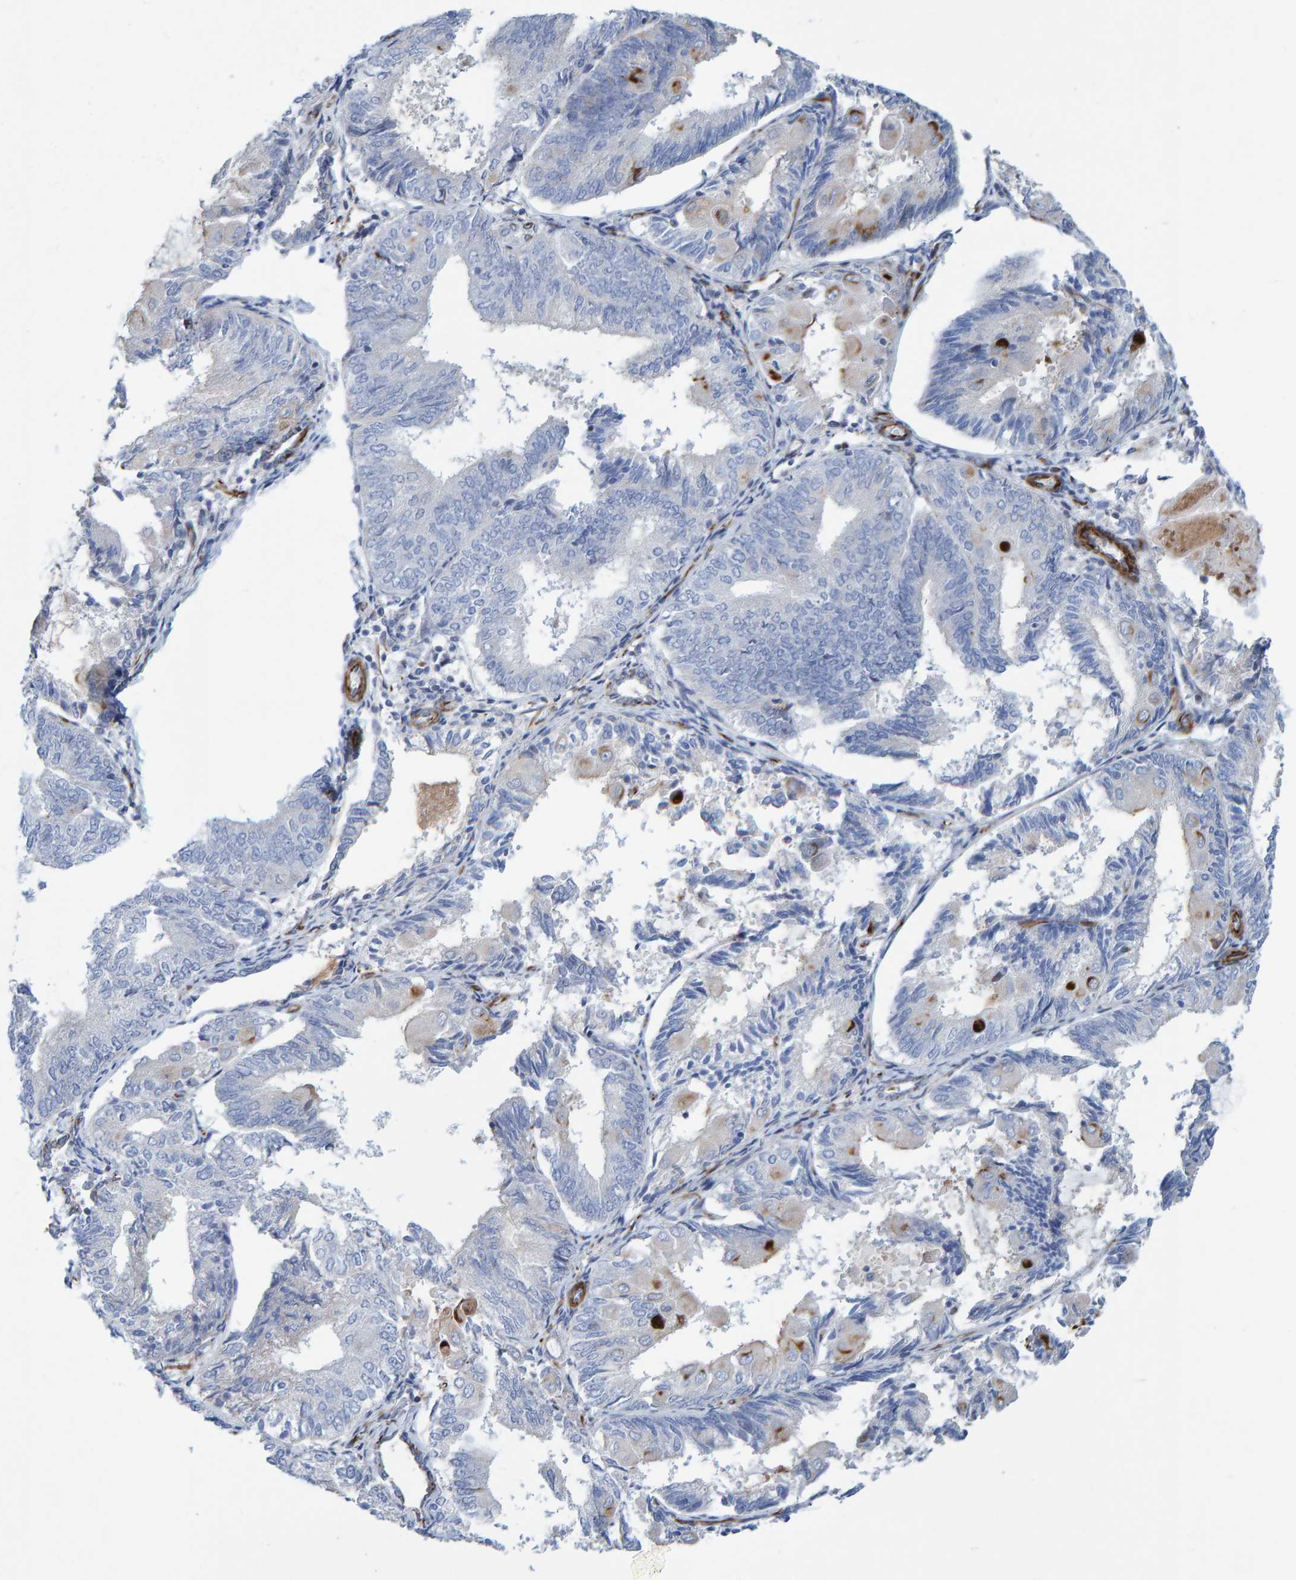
{"staining": {"intensity": "negative", "quantity": "none", "location": "none"}, "tissue": "endometrial cancer", "cell_type": "Tumor cells", "image_type": "cancer", "snomed": [{"axis": "morphology", "description": "Adenocarcinoma, NOS"}, {"axis": "topography", "description": "Endometrium"}], "caption": "A high-resolution histopathology image shows immunohistochemistry (IHC) staining of endometrial cancer (adenocarcinoma), which displays no significant expression in tumor cells.", "gene": "POLG2", "patient": {"sex": "female", "age": 81}}